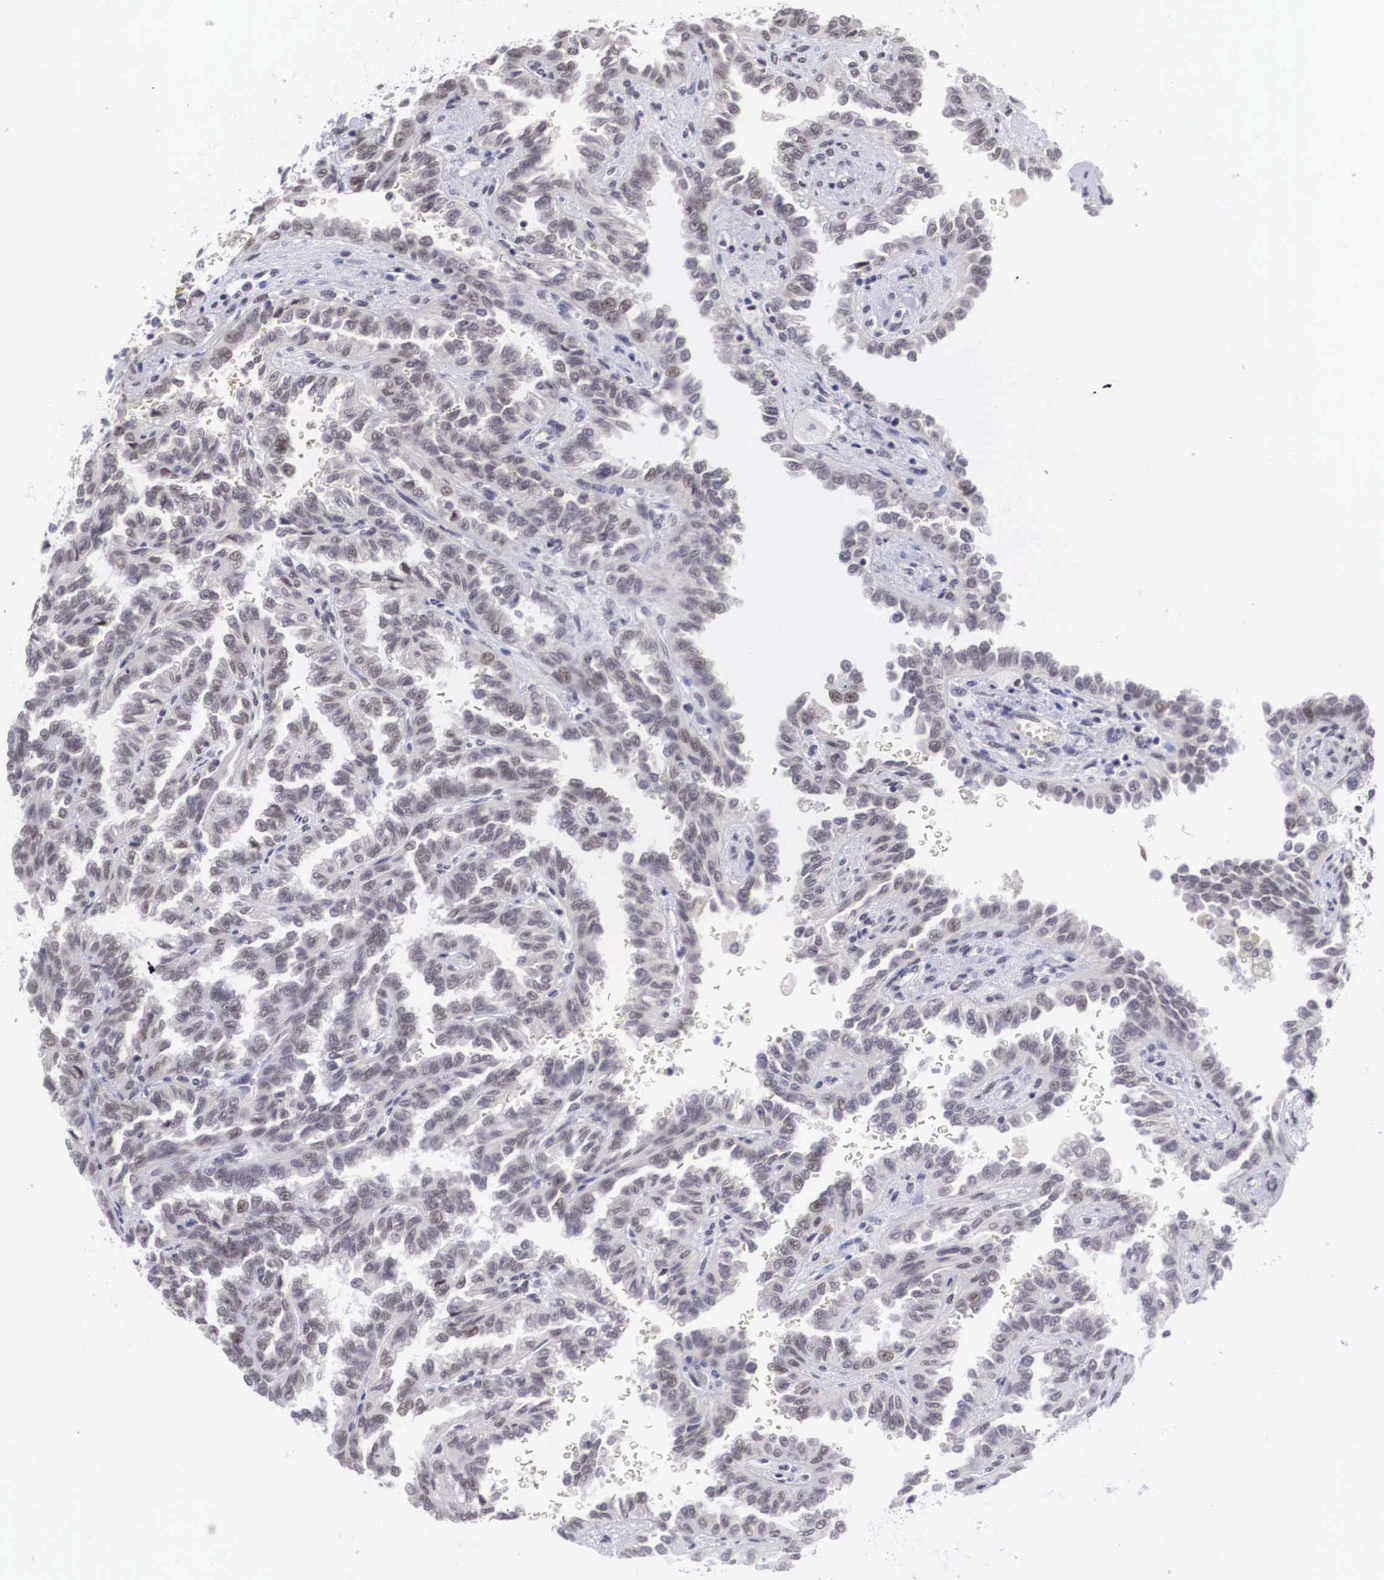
{"staining": {"intensity": "weak", "quantity": "<25%", "location": "nuclear"}, "tissue": "renal cancer", "cell_type": "Tumor cells", "image_type": "cancer", "snomed": [{"axis": "morphology", "description": "Inflammation, NOS"}, {"axis": "morphology", "description": "Adenocarcinoma, NOS"}, {"axis": "topography", "description": "Kidney"}], "caption": "Tumor cells show no significant protein staining in renal cancer (adenocarcinoma).", "gene": "MORC2", "patient": {"sex": "male", "age": 68}}